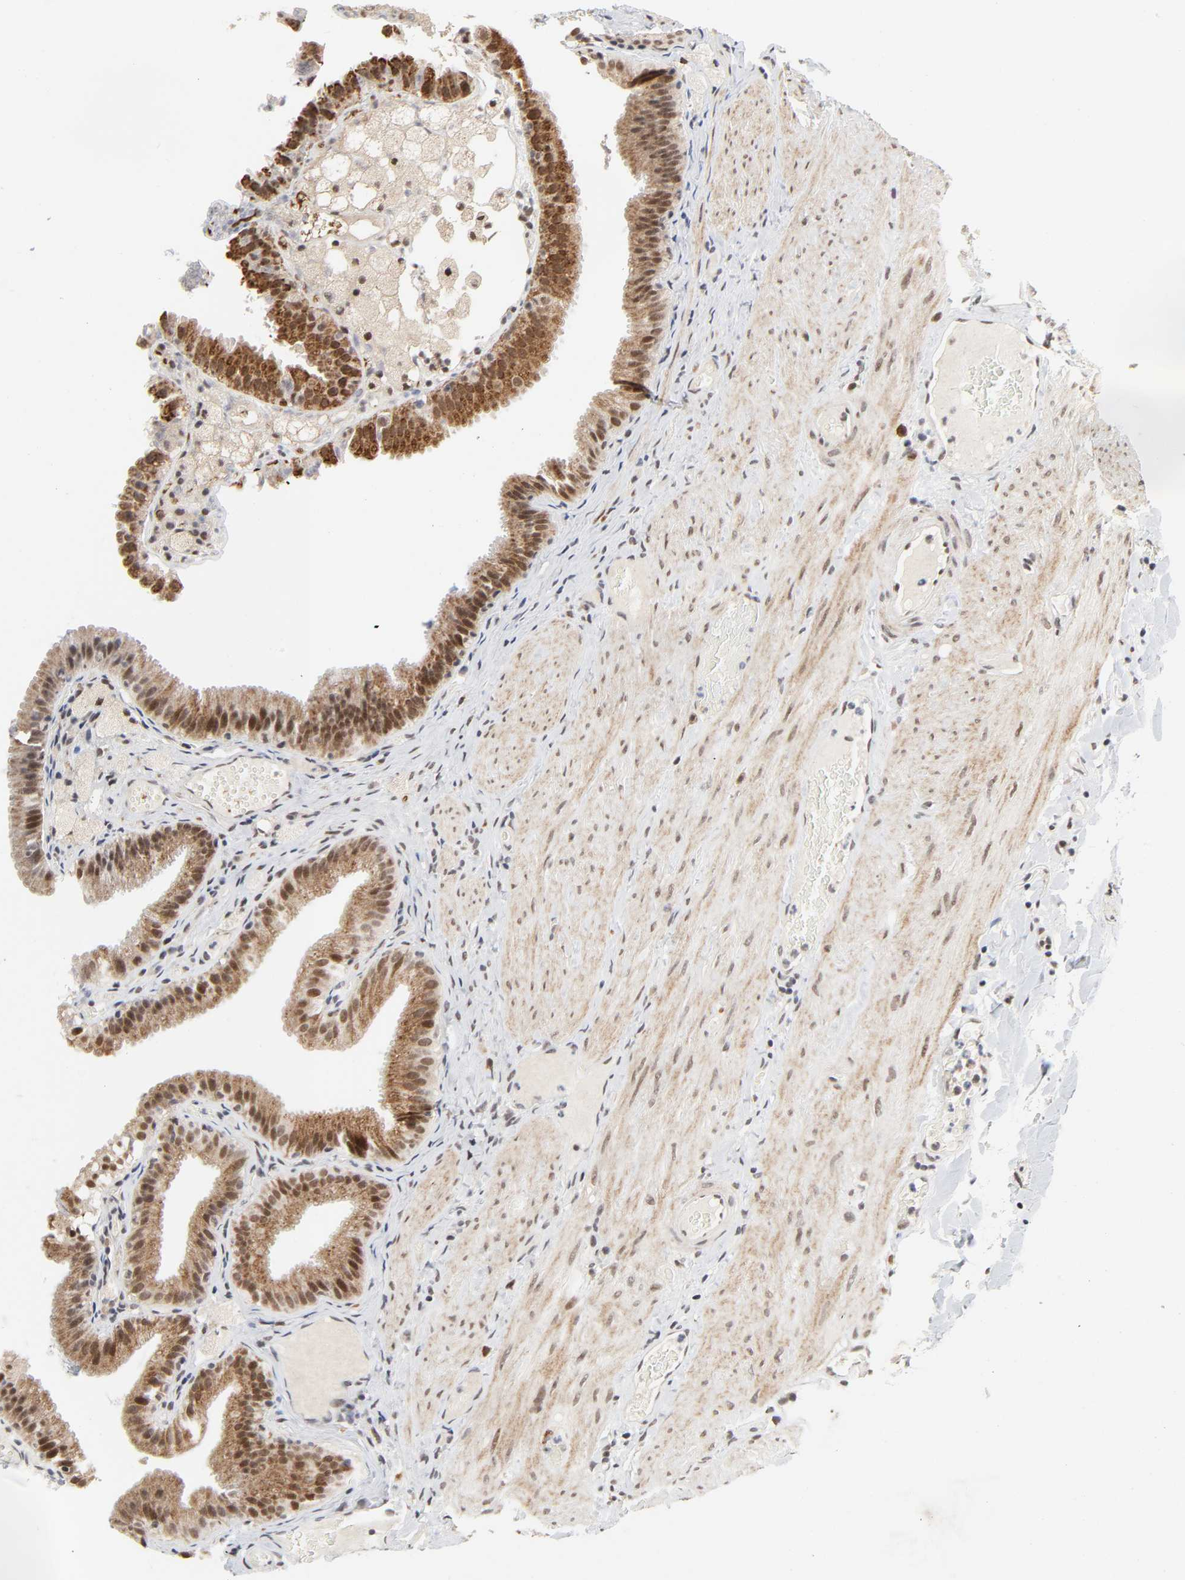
{"staining": {"intensity": "moderate", "quantity": ">75%", "location": "cytoplasmic/membranous,nuclear"}, "tissue": "gallbladder", "cell_type": "Glandular cells", "image_type": "normal", "snomed": [{"axis": "morphology", "description": "Normal tissue, NOS"}, {"axis": "topography", "description": "Gallbladder"}], "caption": "Benign gallbladder demonstrates moderate cytoplasmic/membranous,nuclear positivity in approximately >75% of glandular cells.", "gene": "ZKSCAN8", "patient": {"sex": "female", "age": 24}}